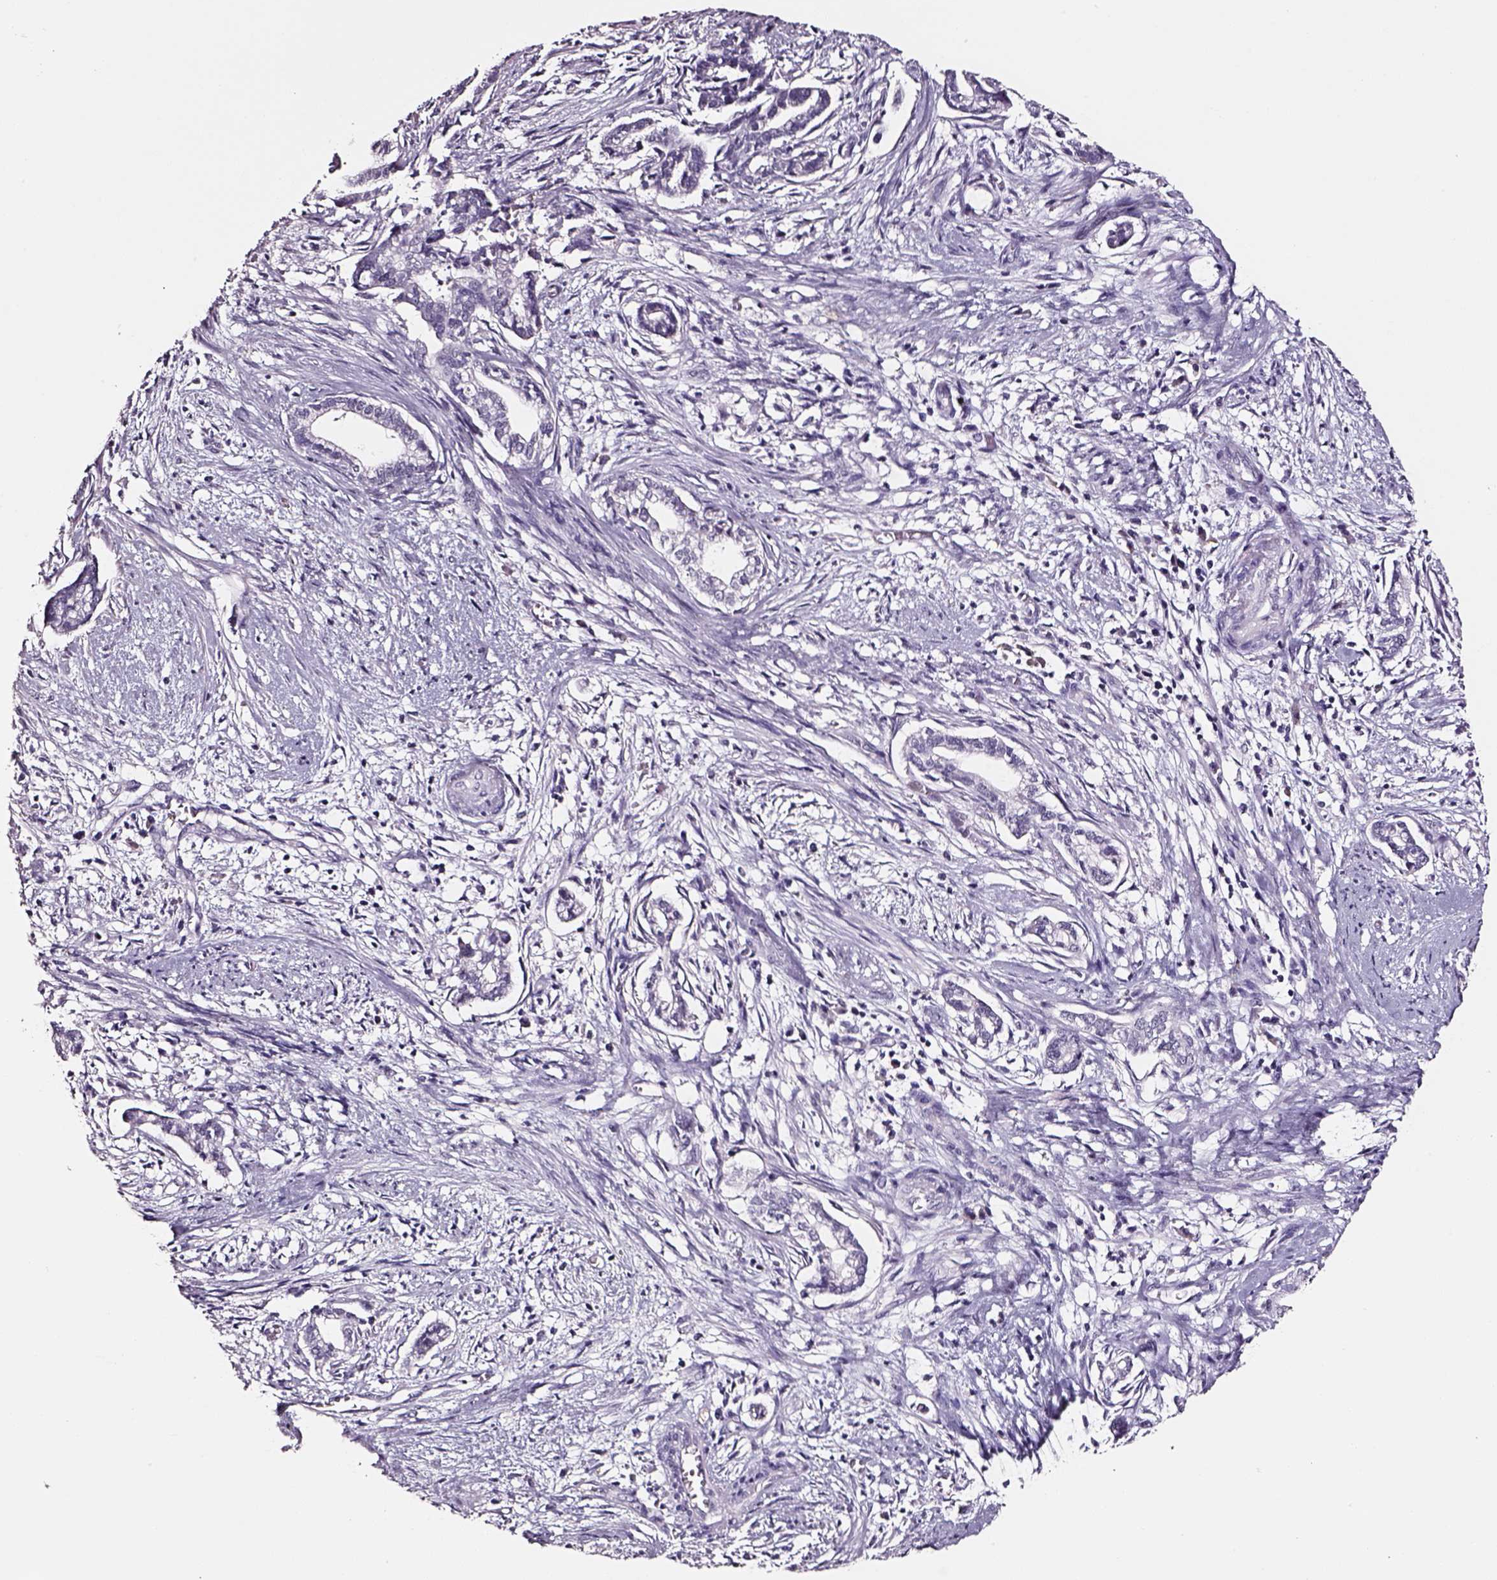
{"staining": {"intensity": "negative", "quantity": "none", "location": "none"}, "tissue": "cervical cancer", "cell_type": "Tumor cells", "image_type": "cancer", "snomed": [{"axis": "morphology", "description": "Adenocarcinoma, NOS"}, {"axis": "topography", "description": "Cervix"}], "caption": "IHC histopathology image of neoplastic tissue: cervical cancer stained with DAB reveals no significant protein staining in tumor cells.", "gene": "SMIM17", "patient": {"sex": "female", "age": 62}}